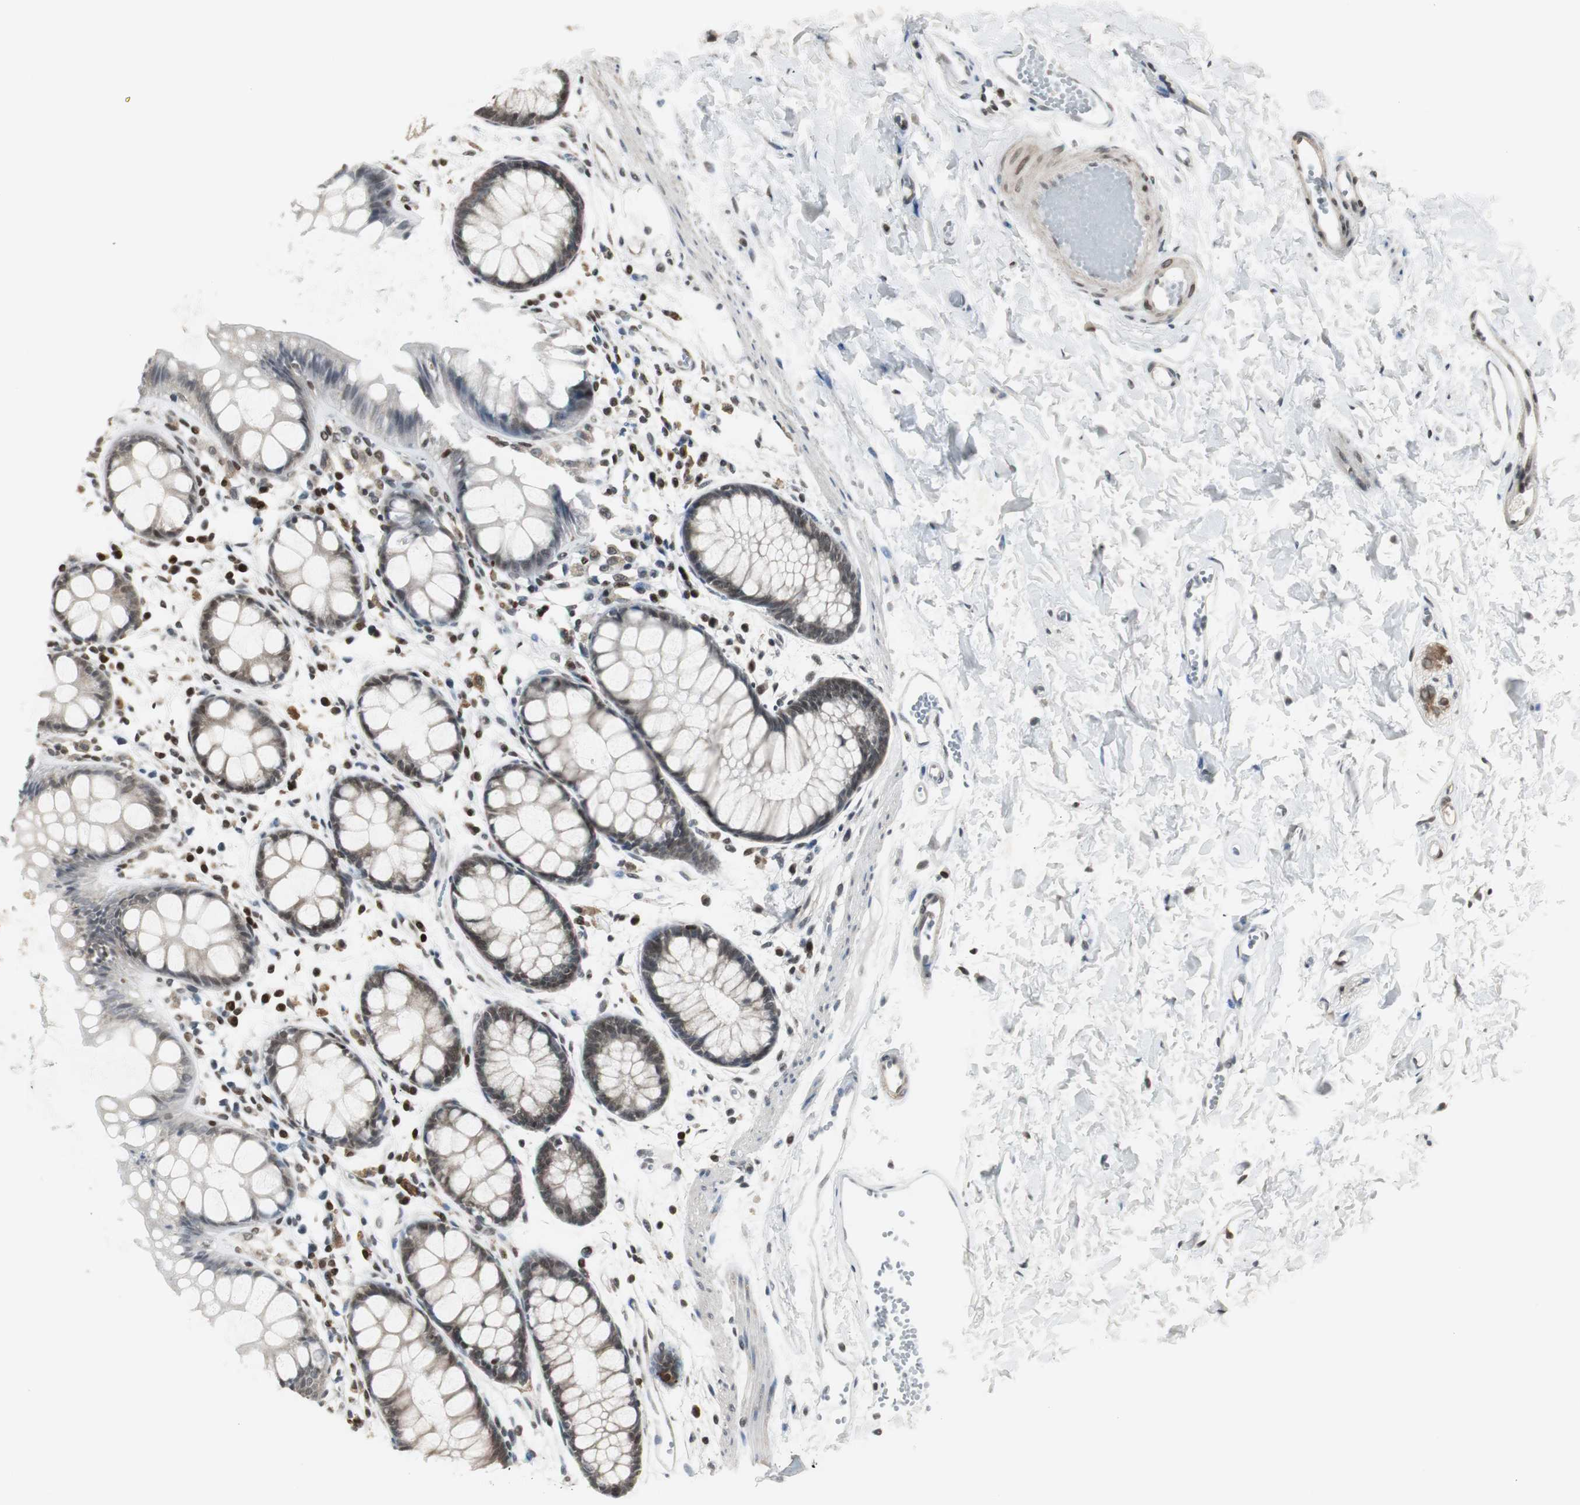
{"staining": {"intensity": "moderate", "quantity": "25%-75%", "location": "cytoplasmic/membranous,nuclear"}, "tissue": "rectum", "cell_type": "Glandular cells", "image_type": "normal", "snomed": [{"axis": "morphology", "description": "Normal tissue, NOS"}, {"axis": "topography", "description": "Rectum"}], "caption": "Glandular cells reveal moderate cytoplasmic/membranous,nuclear staining in about 25%-75% of cells in unremarkable rectum.", "gene": "MPG", "patient": {"sex": "female", "age": 66}}